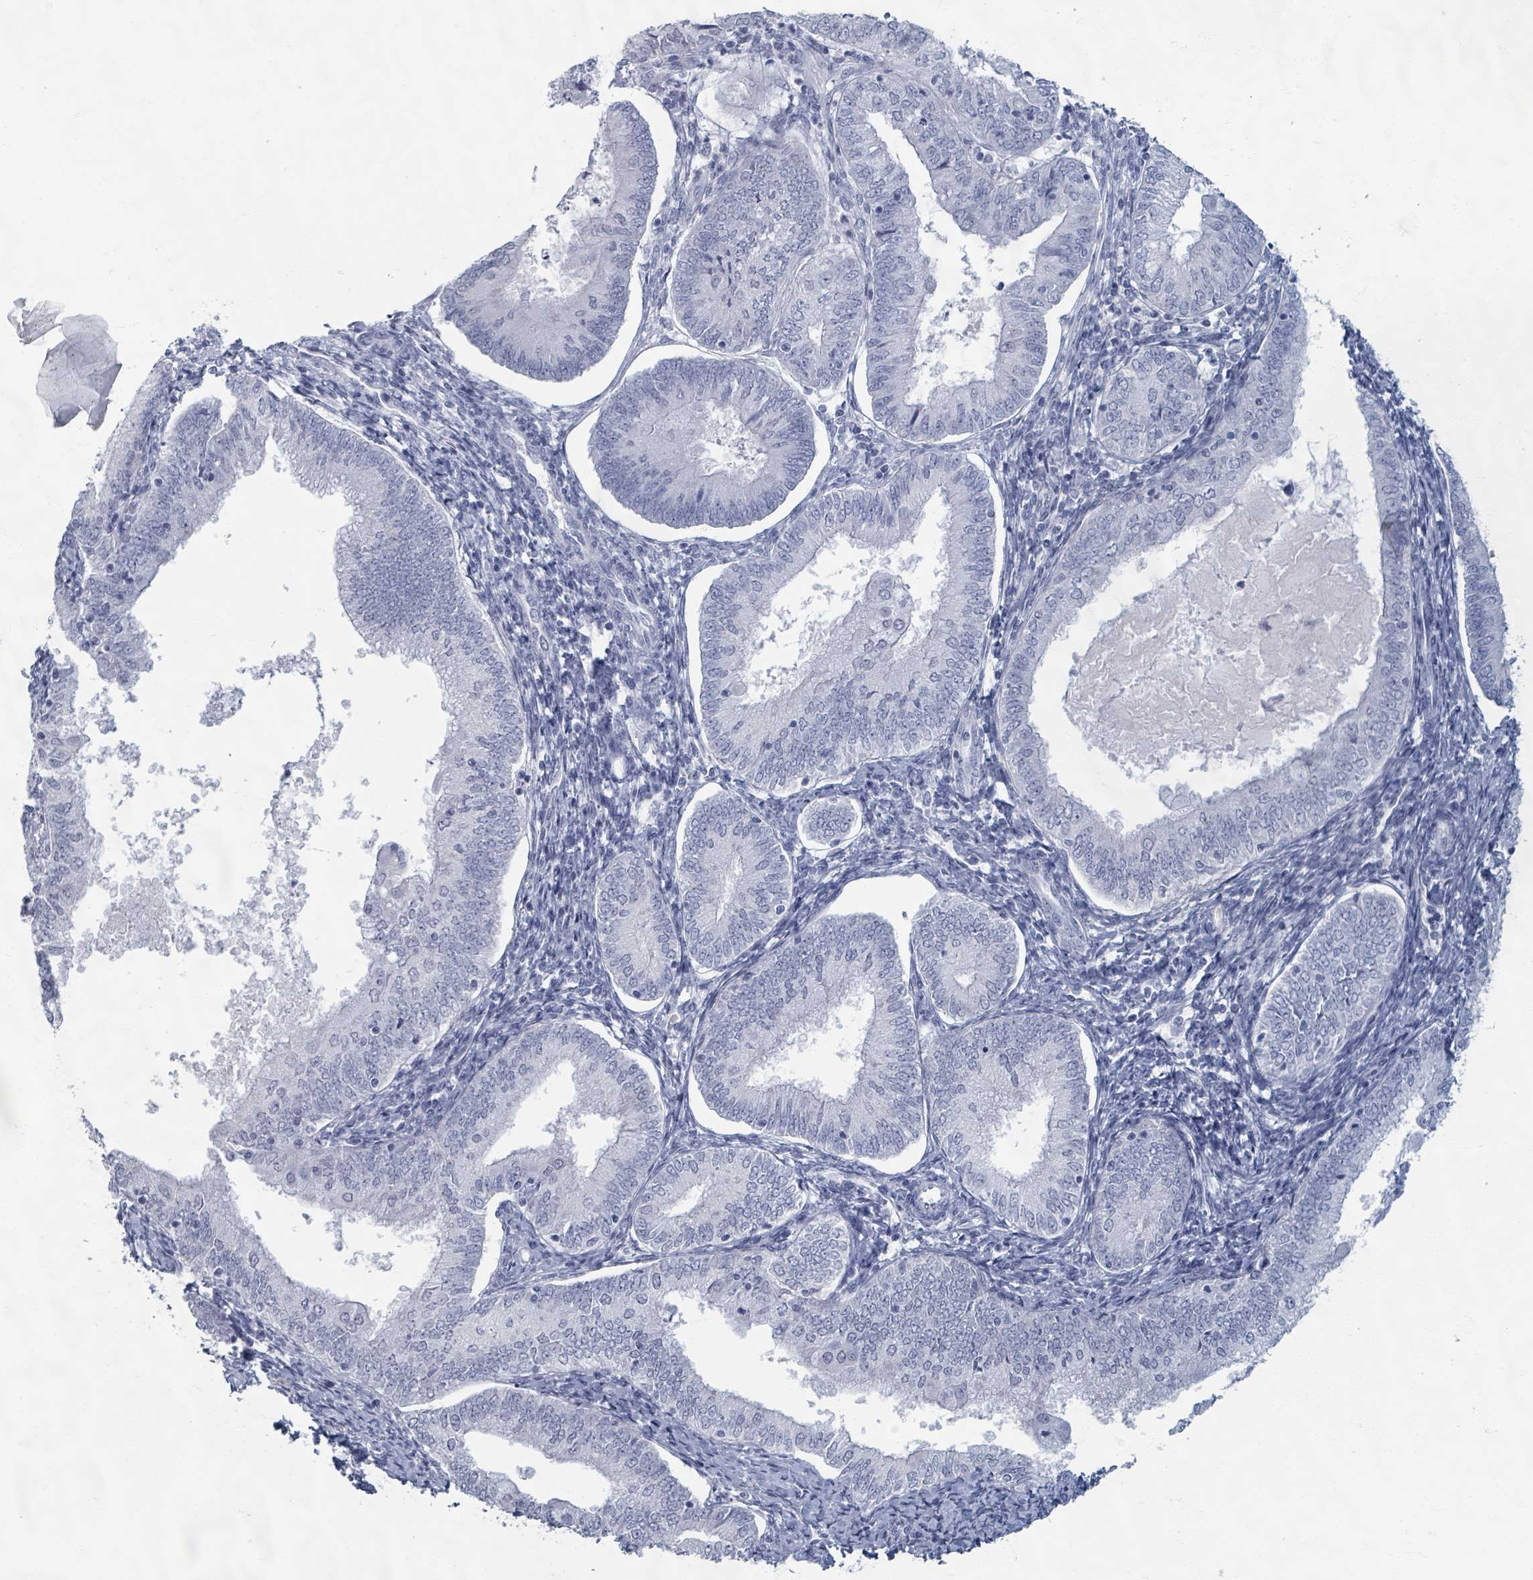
{"staining": {"intensity": "negative", "quantity": "none", "location": "none"}, "tissue": "endometrial cancer", "cell_type": "Tumor cells", "image_type": "cancer", "snomed": [{"axis": "morphology", "description": "Adenocarcinoma, NOS"}, {"axis": "topography", "description": "Endometrium"}], "caption": "Histopathology image shows no significant protein positivity in tumor cells of endometrial adenocarcinoma.", "gene": "TAS2R1", "patient": {"sex": "female", "age": 55}}